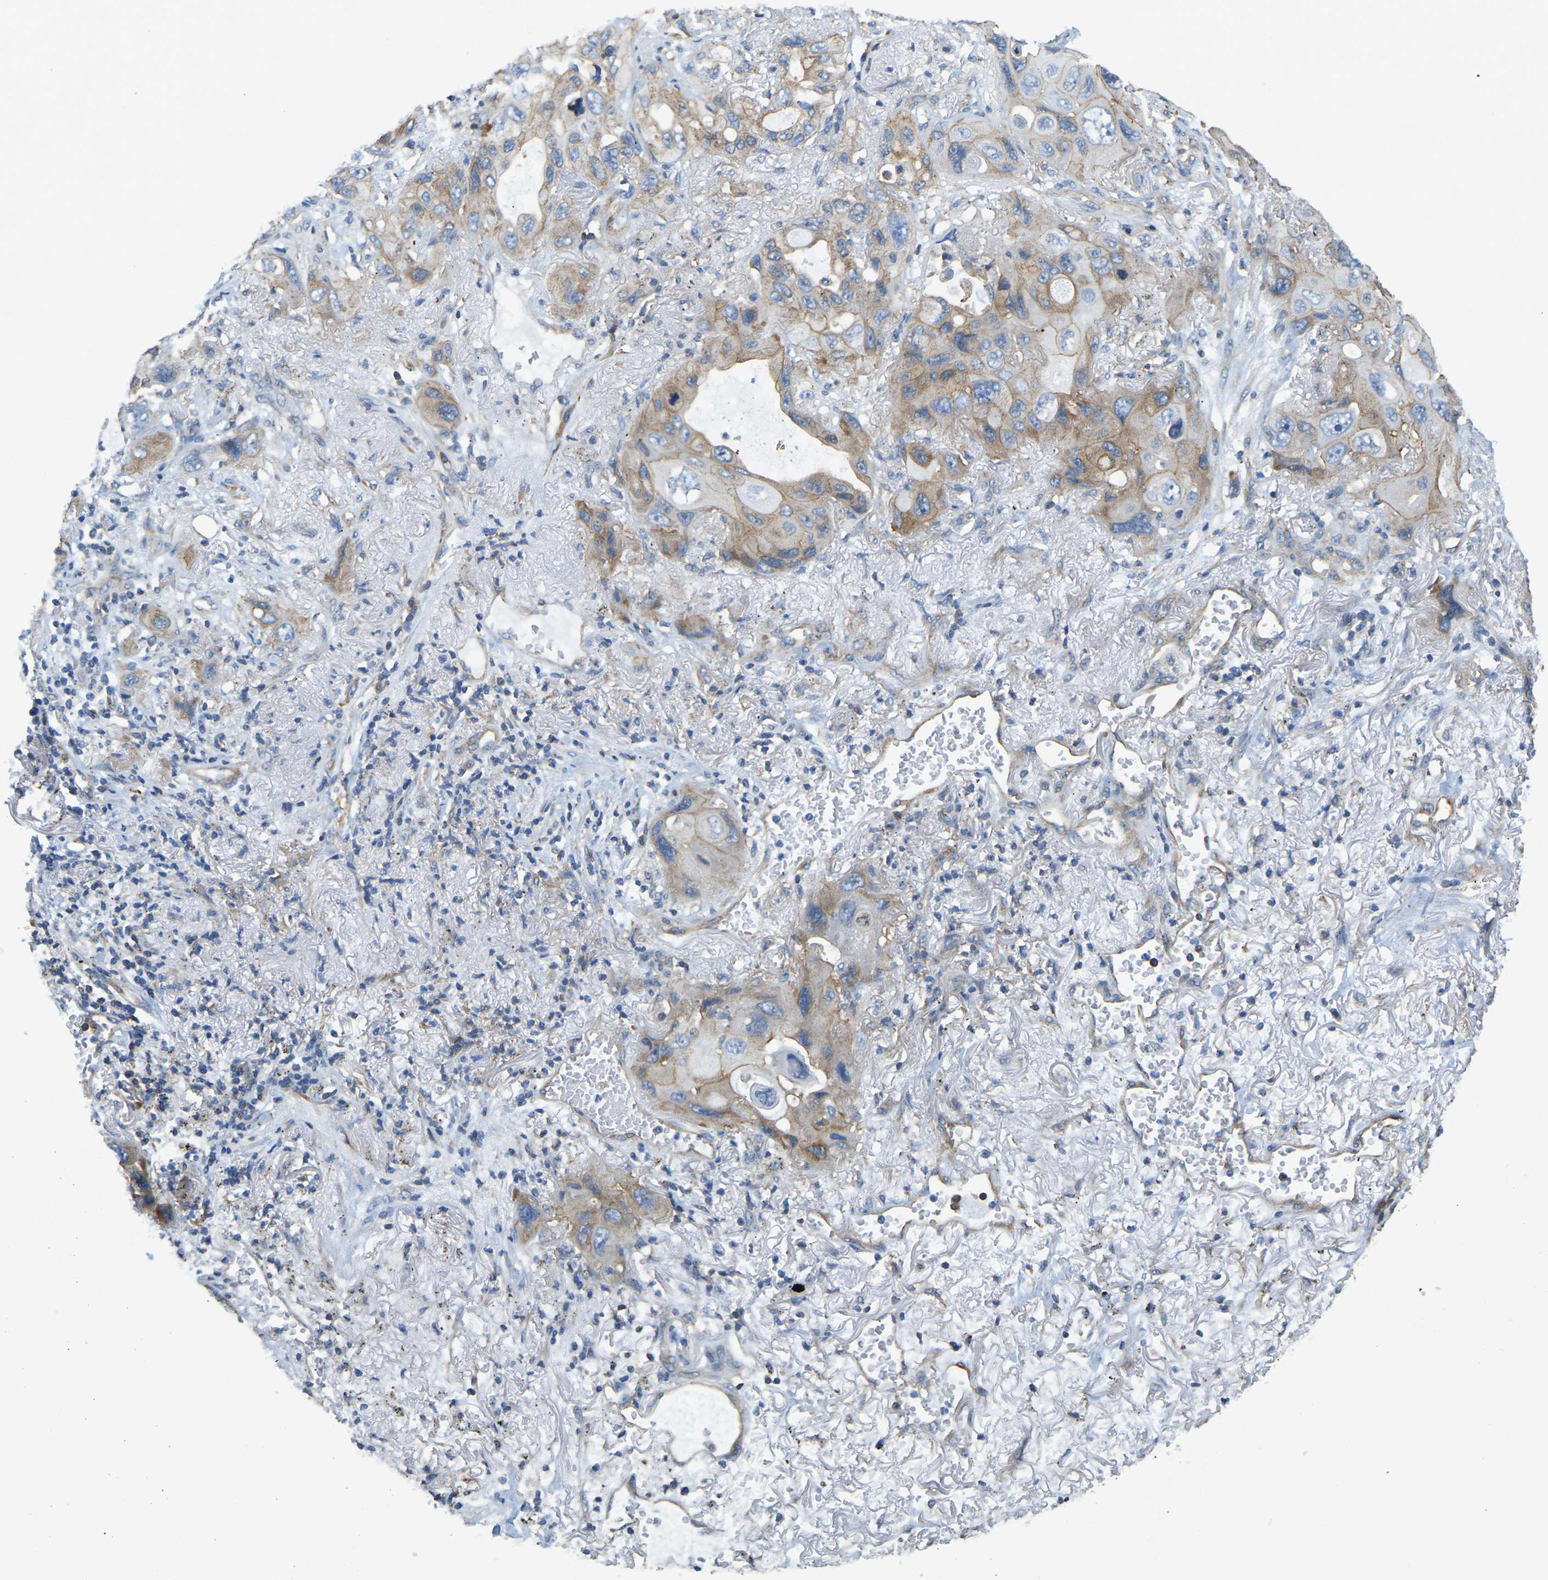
{"staining": {"intensity": "moderate", "quantity": "25%-75%", "location": "cytoplasmic/membranous"}, "tissue": "lung cancer", "cell_type": "Tumor cells", "image_type": "cancer", "snomed": [{"axis": "morphology", "description": "Squamous cell carcinoma, NOS"}, {"axis": "topography", "description": "Lung"}], "caption": "This photomicrograph demonstrates immunohistochemistry staining of lung squamous cell carcinoma, with medium moderate cytoplasmic/membranous expression in approximately 25%-75% of tumor cells.", "gene": "AHNAK", "patient": {"sex": "female", "age": 73}}